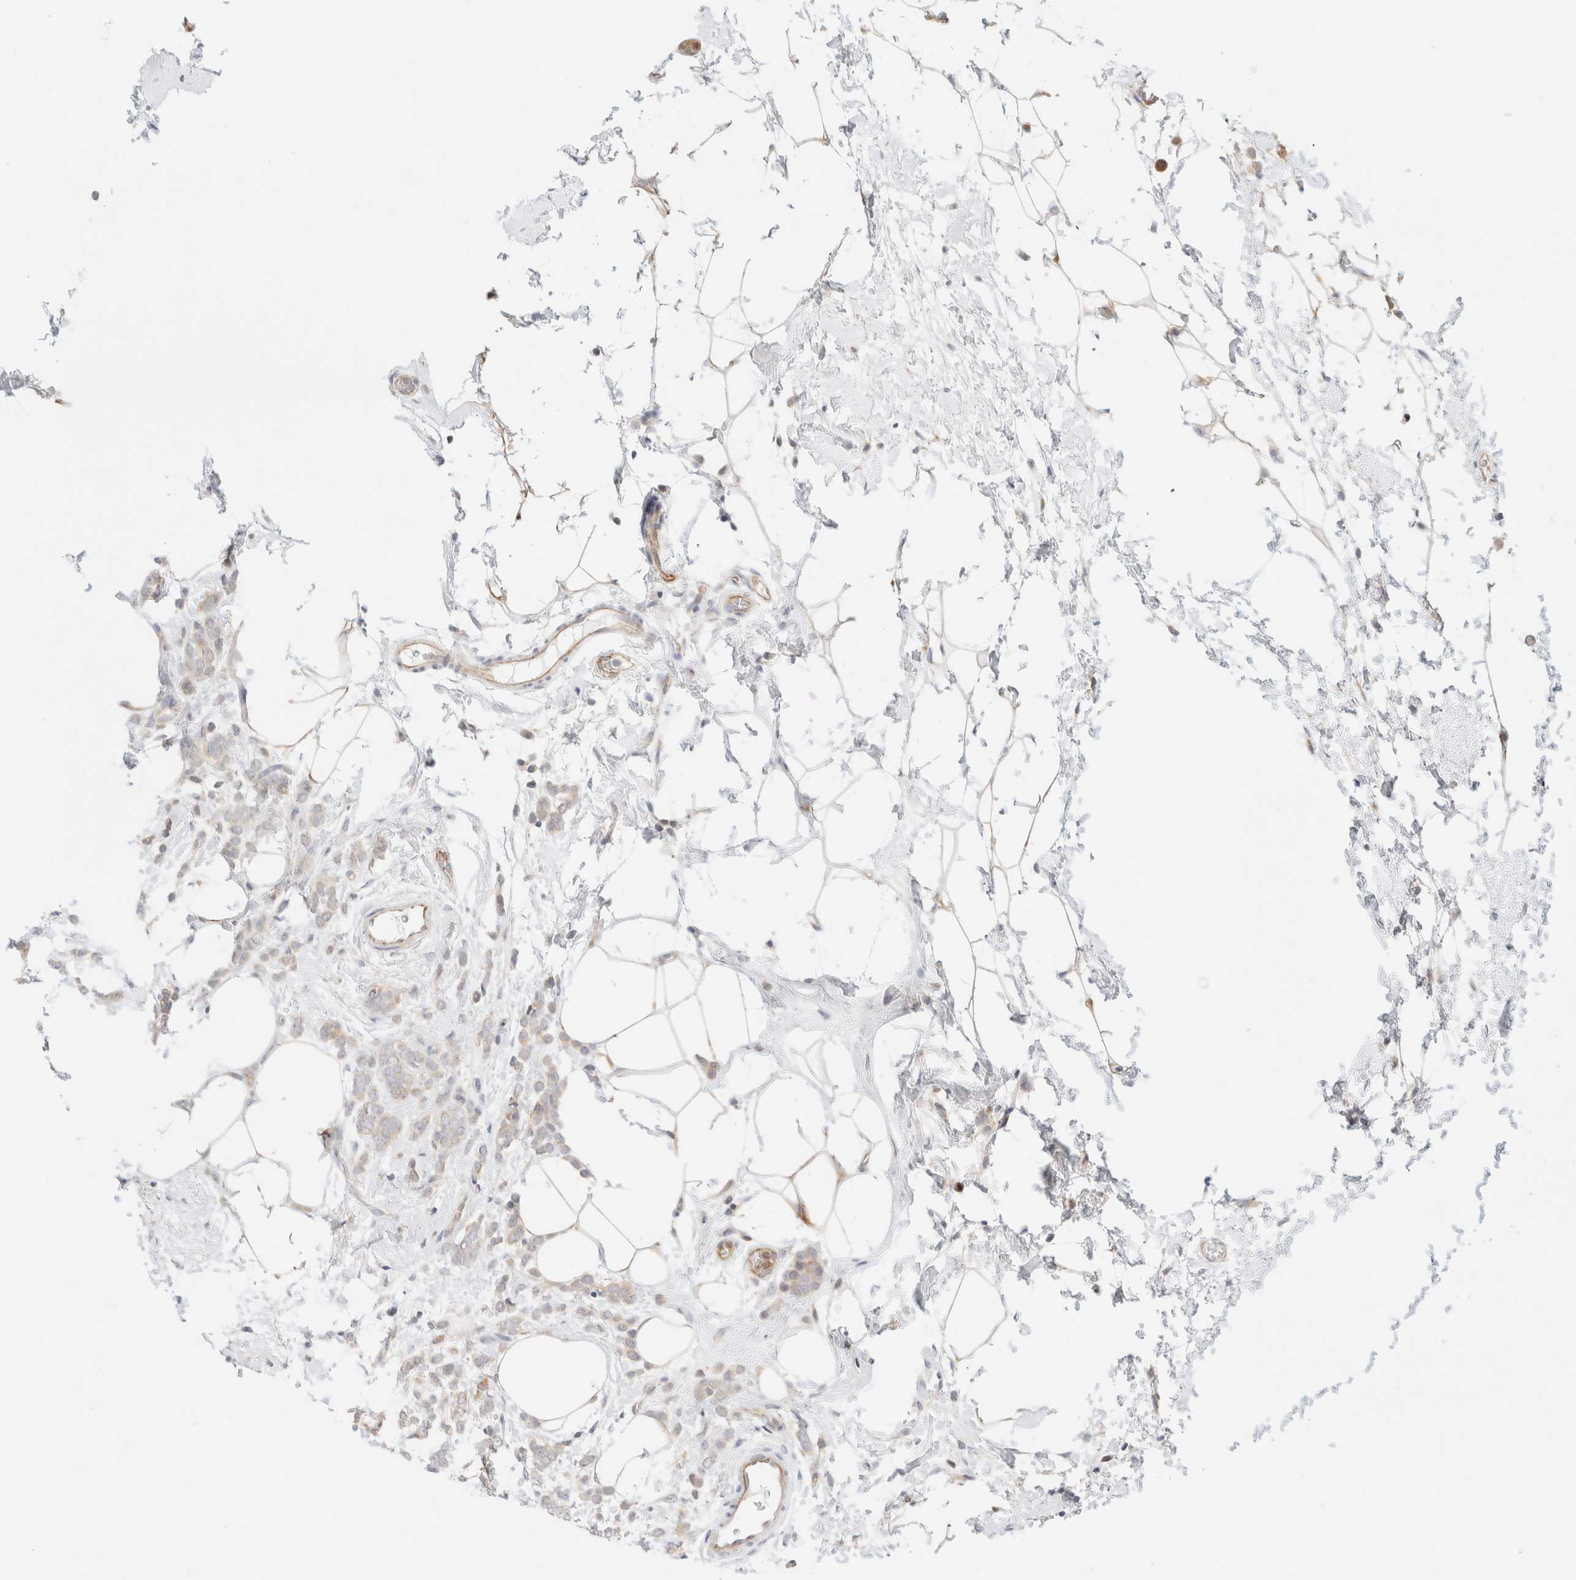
{"staining": {"intensity": "weak", "quantity": "25%-75%", "location": "cytoplasmic/membranous"}, "tissue": "breast cancer", "cell_type": "Tumor cells", "image_type": "cancer", "snomed": [{"axis": "morphology", "description": "Lobular carcinoma"}, {"axis": "topography", "description": "Breast"}], "caption": "Breast lobular carcinoma stained with a protein marker shows weak staining in tumor cells.", "gene": "UNC13B", "patient": {"sex": "female", "age": 50}}